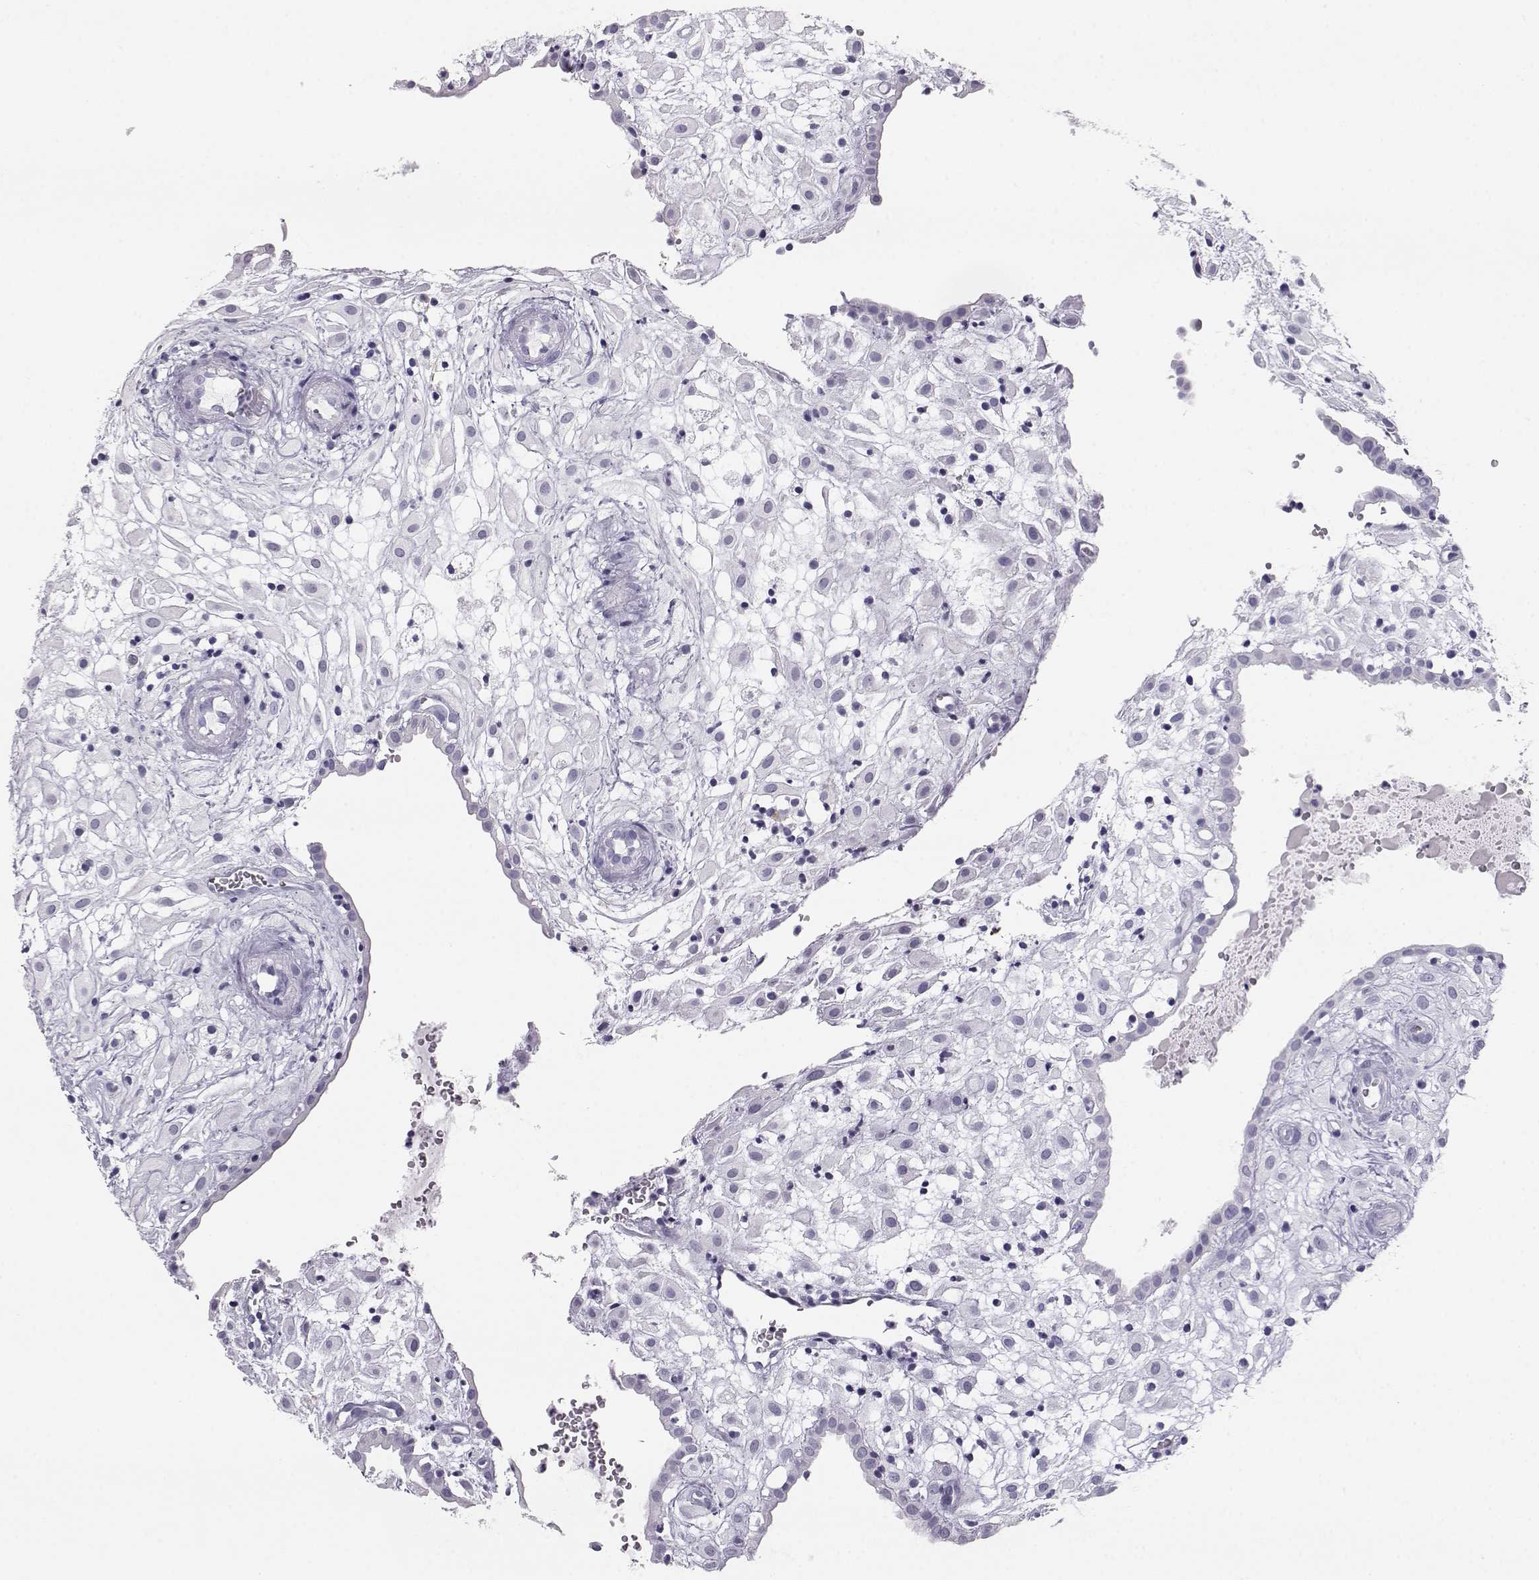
{"staining": {"intensity": "negative", "quantity": "none", "location": "none"}, "tissue": "placenta", "cell_type": "Decidual cells", "image_type": "normal", "snomed": [{"axis": "morphology", "description": "Normal tissue, NOS"}, {"axis": "topography", "description": "Placenta"}], "caption": "Immunohistochemistry image of benign placenta stained for a protein (brown), which exhibits no expression in decidual cells. The staining was performed using DAB to visualize the protein expression in brown, while the nuclei were stained in blue with hematoxylin (Magnification: 20x).", "gene": "ITLN1", "patient": {"sex": "female", "age": 24}}